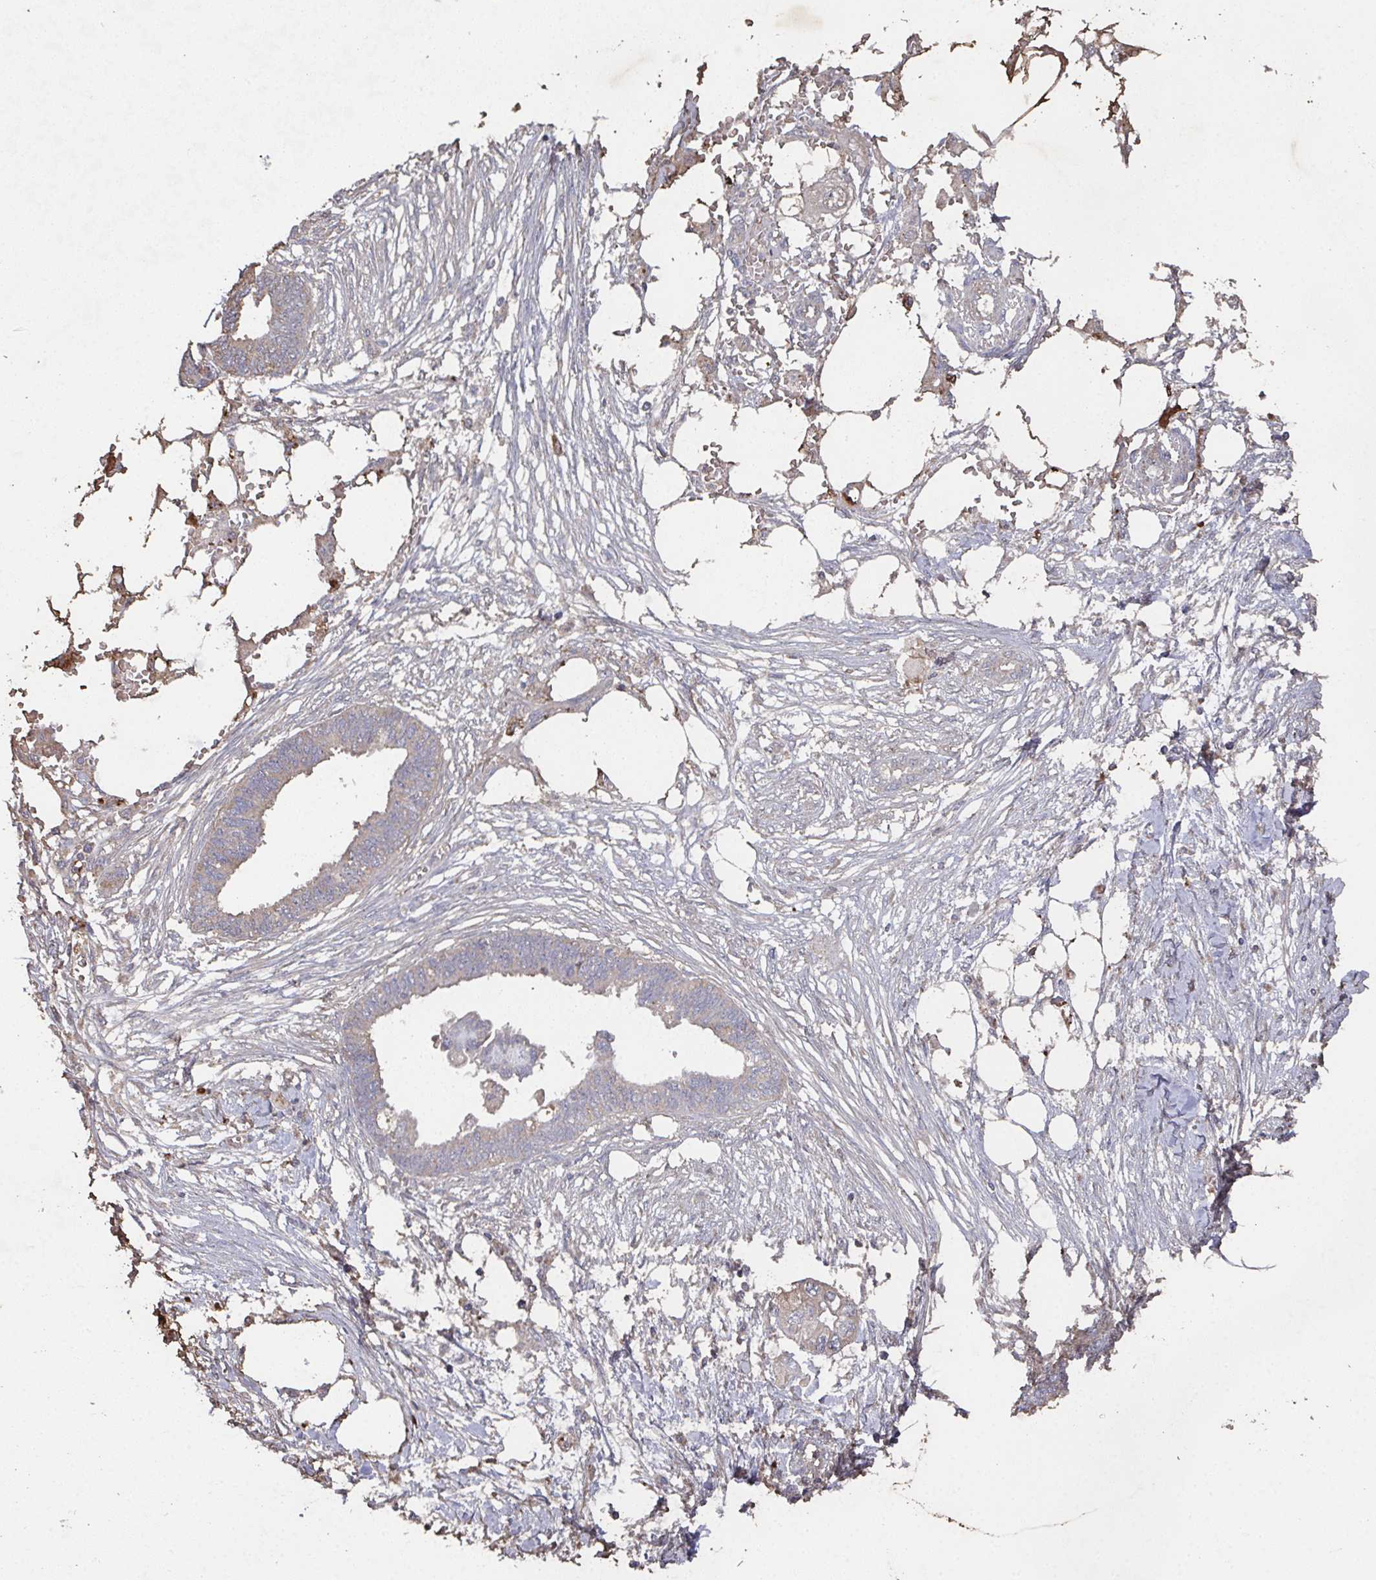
{"staining": {"intensity": "negative", "quantity": "none", "location": "none"}, "tissue": "endometrial cancer", "cell_type": "Tumor cells", "image_type": "cancer", "snomed": [{"axis": "morphology", "description": "Adenocarcinoma, NOS"}, {"axis": "morphology", "description": "Adenocarcinoma, metastatic, NOS"}, {"axis": "topography", "description": "Adipose tissue"}, {"axis": "topography", "description": "Endometrium"}], "caption": "This is an IHC photomicrograph of endometrial metastatic adenocarcinoma. There is no expression in tumor cells.", "gene": "MT-ND3", "patient": {"sex": "female", "age": 67}}